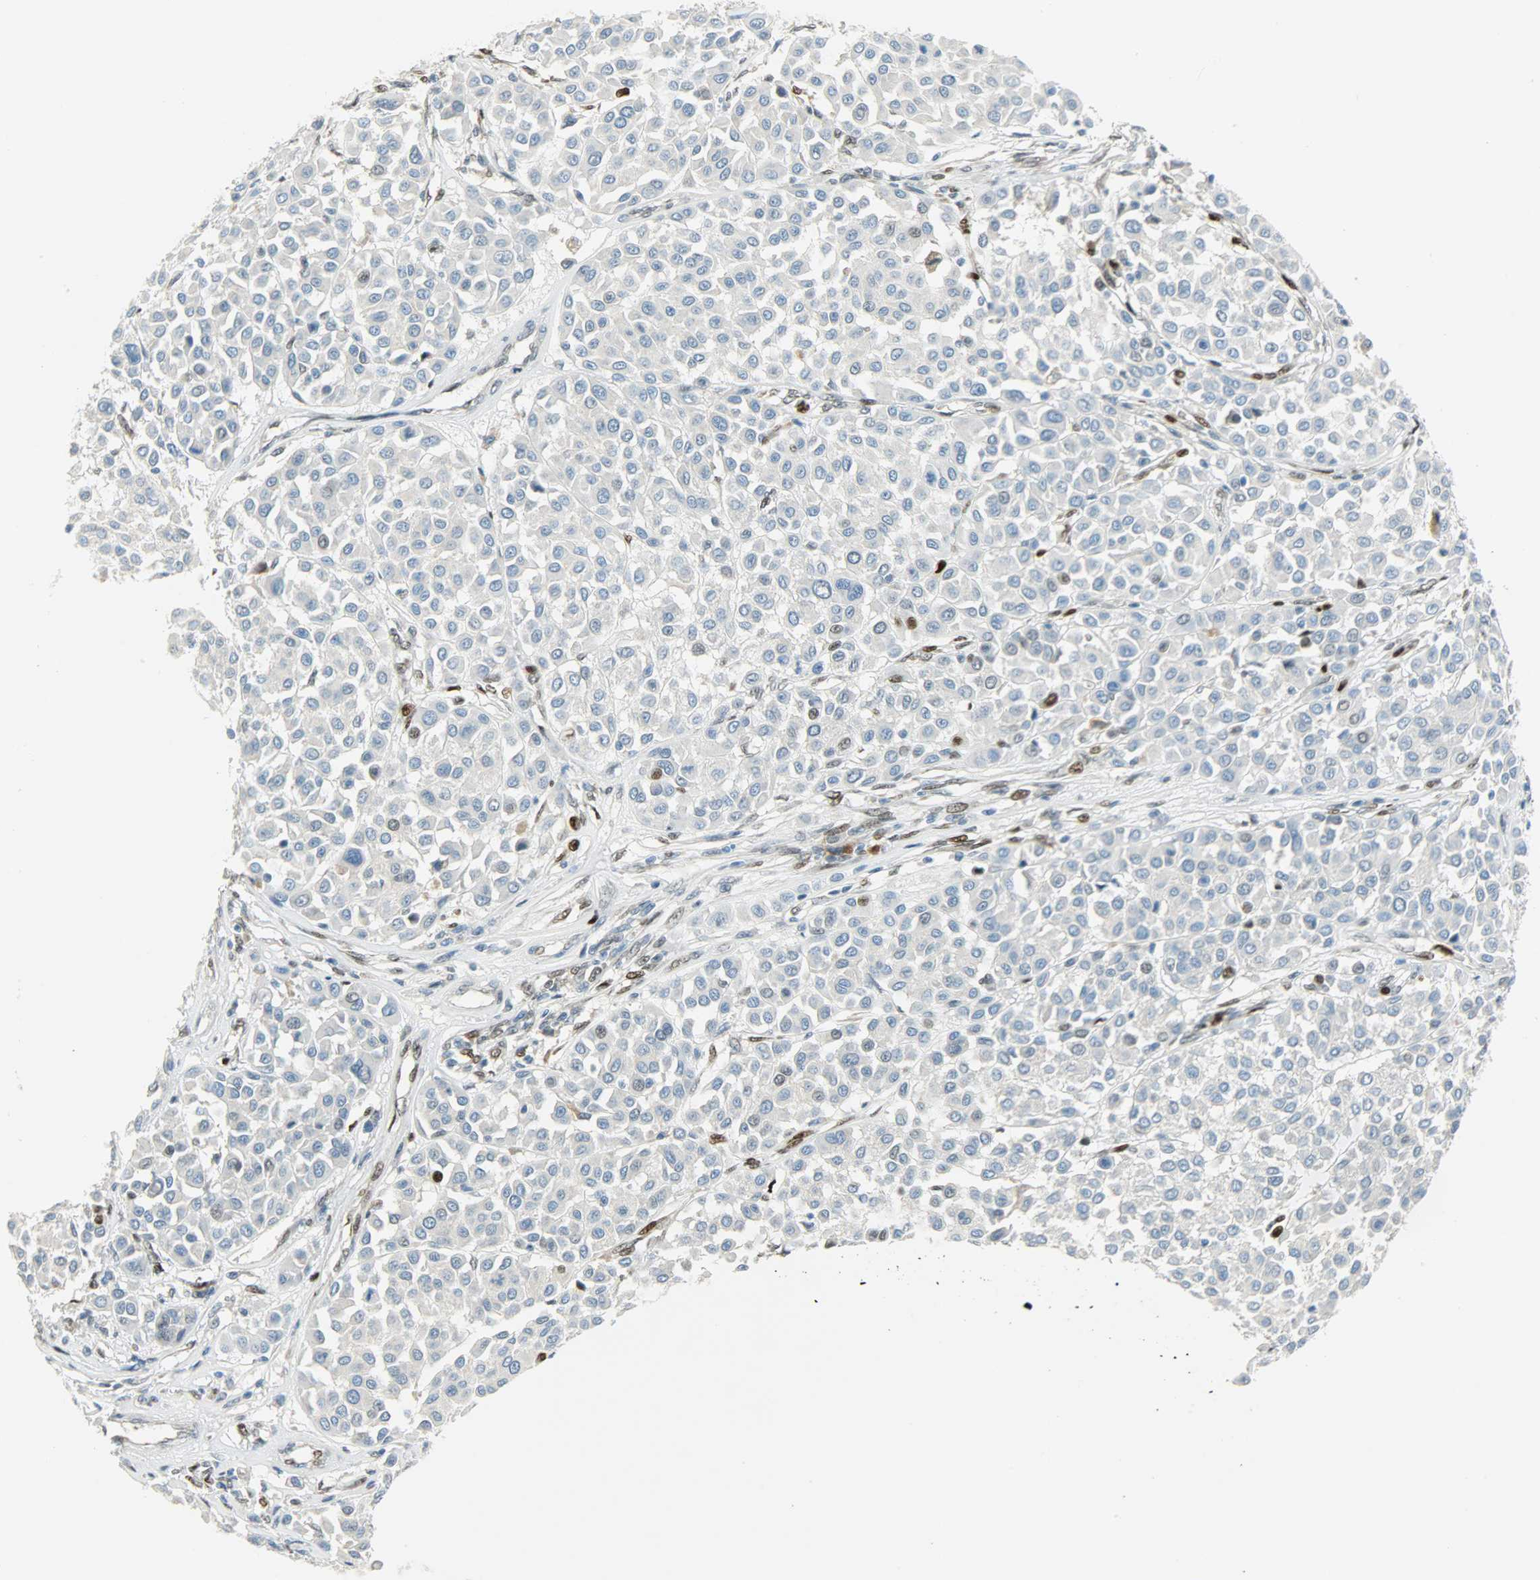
{"staining": {"intensity": "negative", "quantity": "none", "location": "none"}, "tissue": "melanoma", "cell_type": "Tumor cells", "image_type": "cancer", "snomed": [{"axis": "morphology", "description": "Malignant melanoma, Metastatic site"}, {"axis": "topography", "description": "Soft tissue"}], "caption": "High power microscopy histopathology image of an immunohistochemistry (IHC) photomicrograph of malignant melanoma (metastatic site), revealing no significant expression in tumor cells.", "gene": "JUNB", "patient": {"sex": "male", "age": 41}}